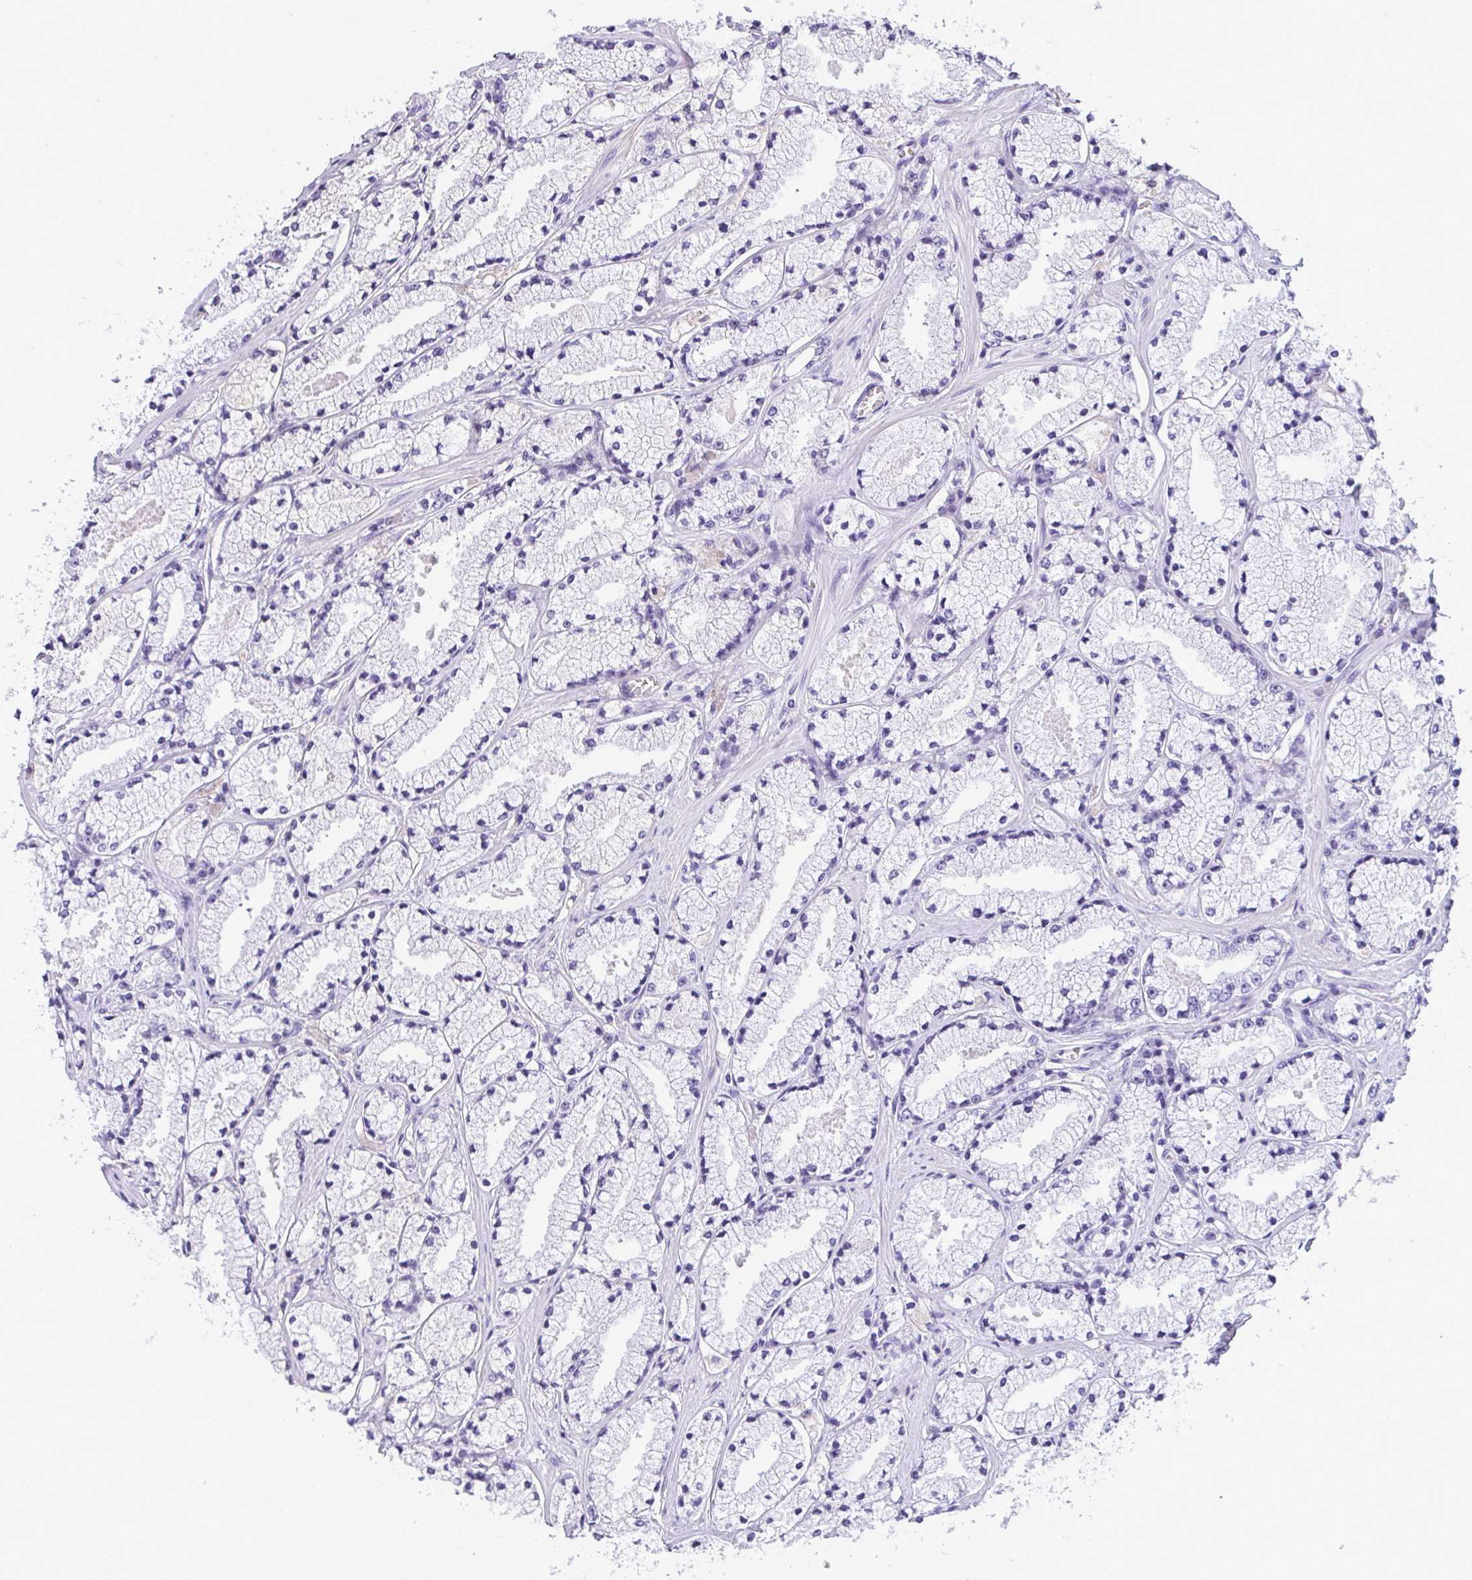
{"staining": {"intensity": "negative", "quantity": "none", "location": "none"}, "tissue": "prostate cancer", "cell_type": "Tumor cells", "image_type": "cancer", "snomed": [{"axis": "morphology", "description": "Adenocarcinoma, High grade"}, {"axis": "topography", "description": "Prostate"}], "caption": "An IHC micrograph of prostate cancer is shown. There is no staining in tumor cells of prostate cancer. (DAB (3,3'-diaminobenzidine) IHC, high magnification).", "gene": "ZSWIM3", "patient": {"sex": "male", "age": 63}}